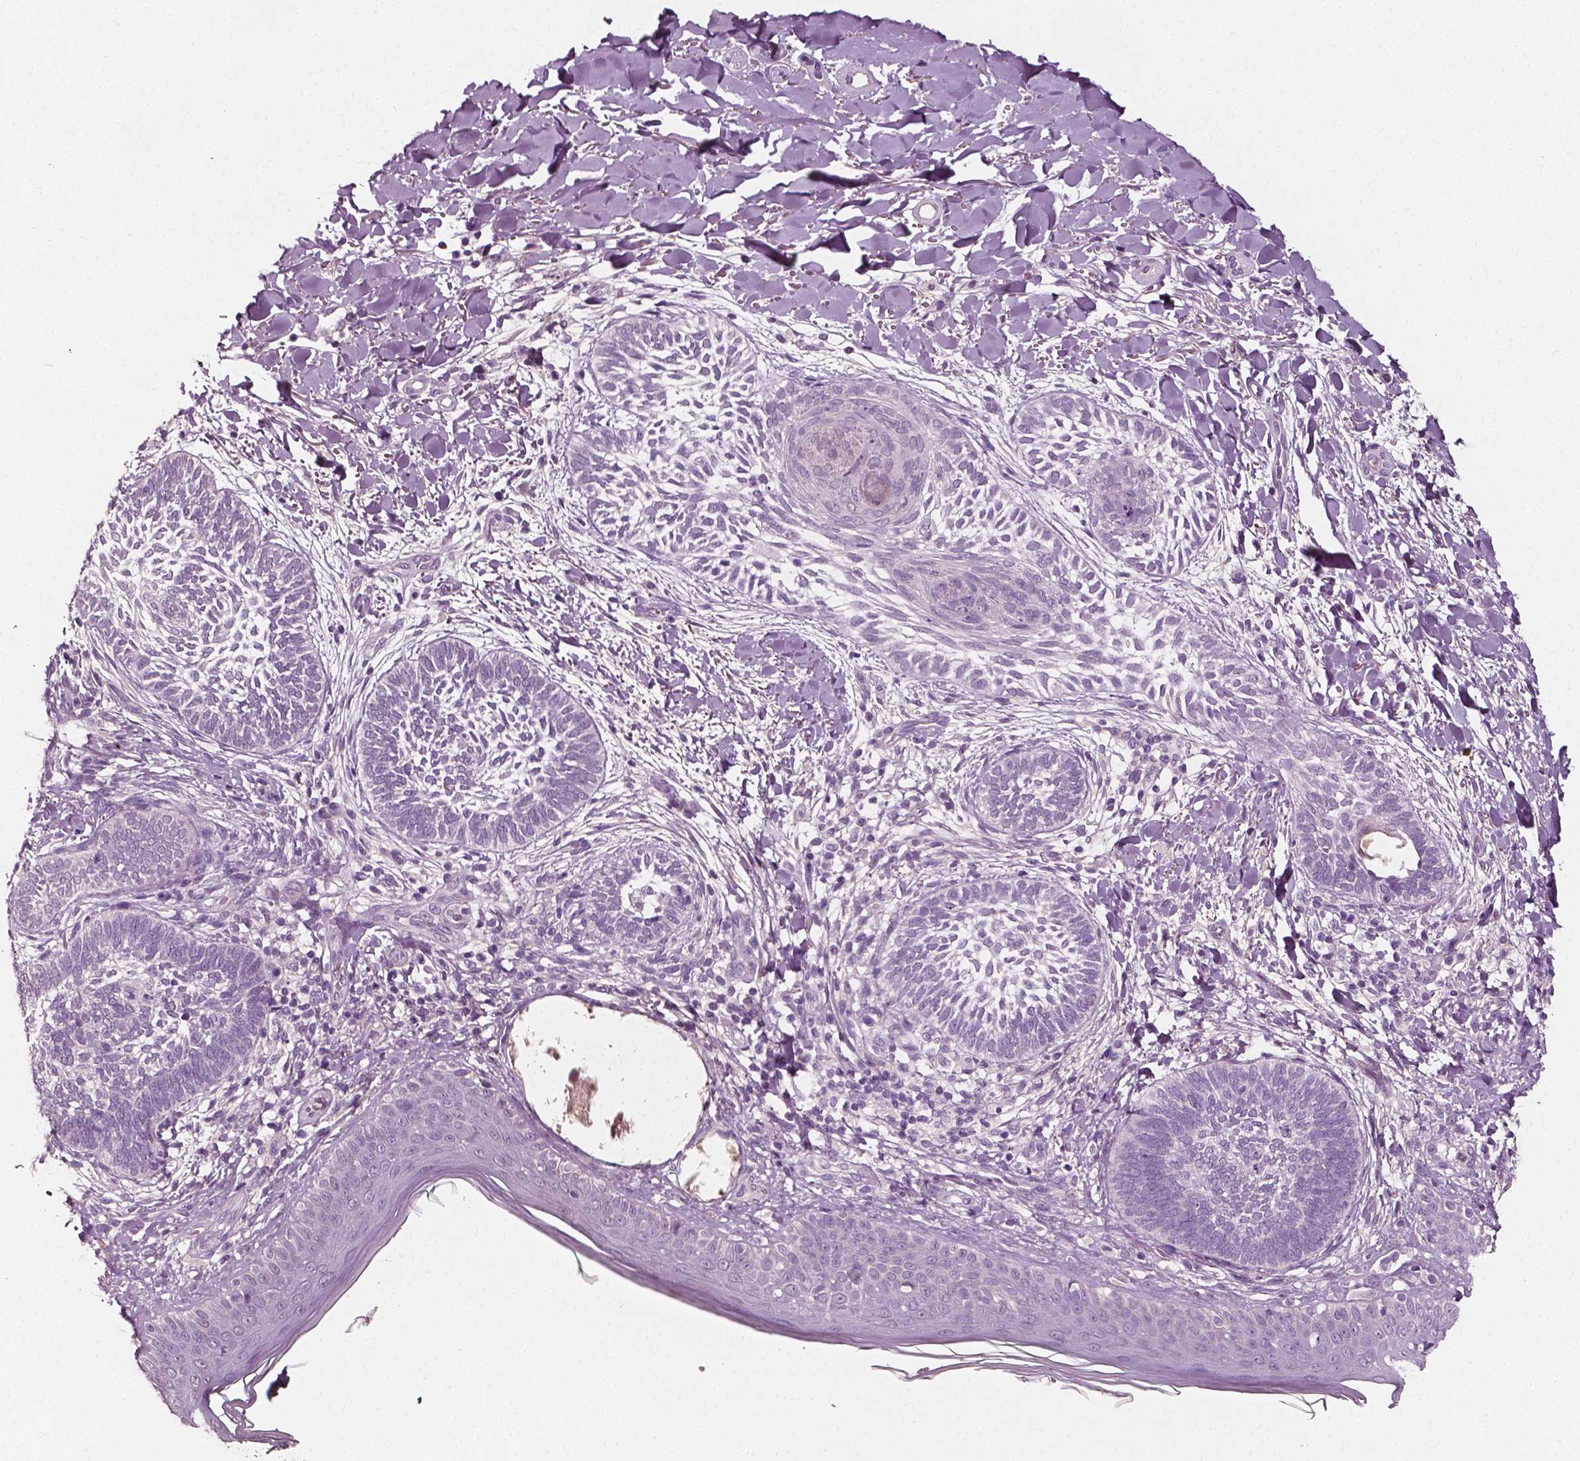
{"staining": {"intensity": "negative", "quantity": "none", "location": "none"}, "tissue": "skin cancer", "cell_type": "Tumor cells", "image_type": "cancer", "snomed": [{"axis": "morphology", "description": "Normal tissue, NOS"}, {"axis": "morphology", "description": "Basal cell carcinoma"}, {"axis": "topography", "description": "Skin"}], "caption": "Immunohistochemistry micrograph of neoplastic tissue: skin basal cell carcinoma stained with DAB (3,3'-diaminobenzidine) displays no significant protein staining in tumor cells.", "gene": "PLA2R1", "patient": {"sex": "male", "age": 46}}